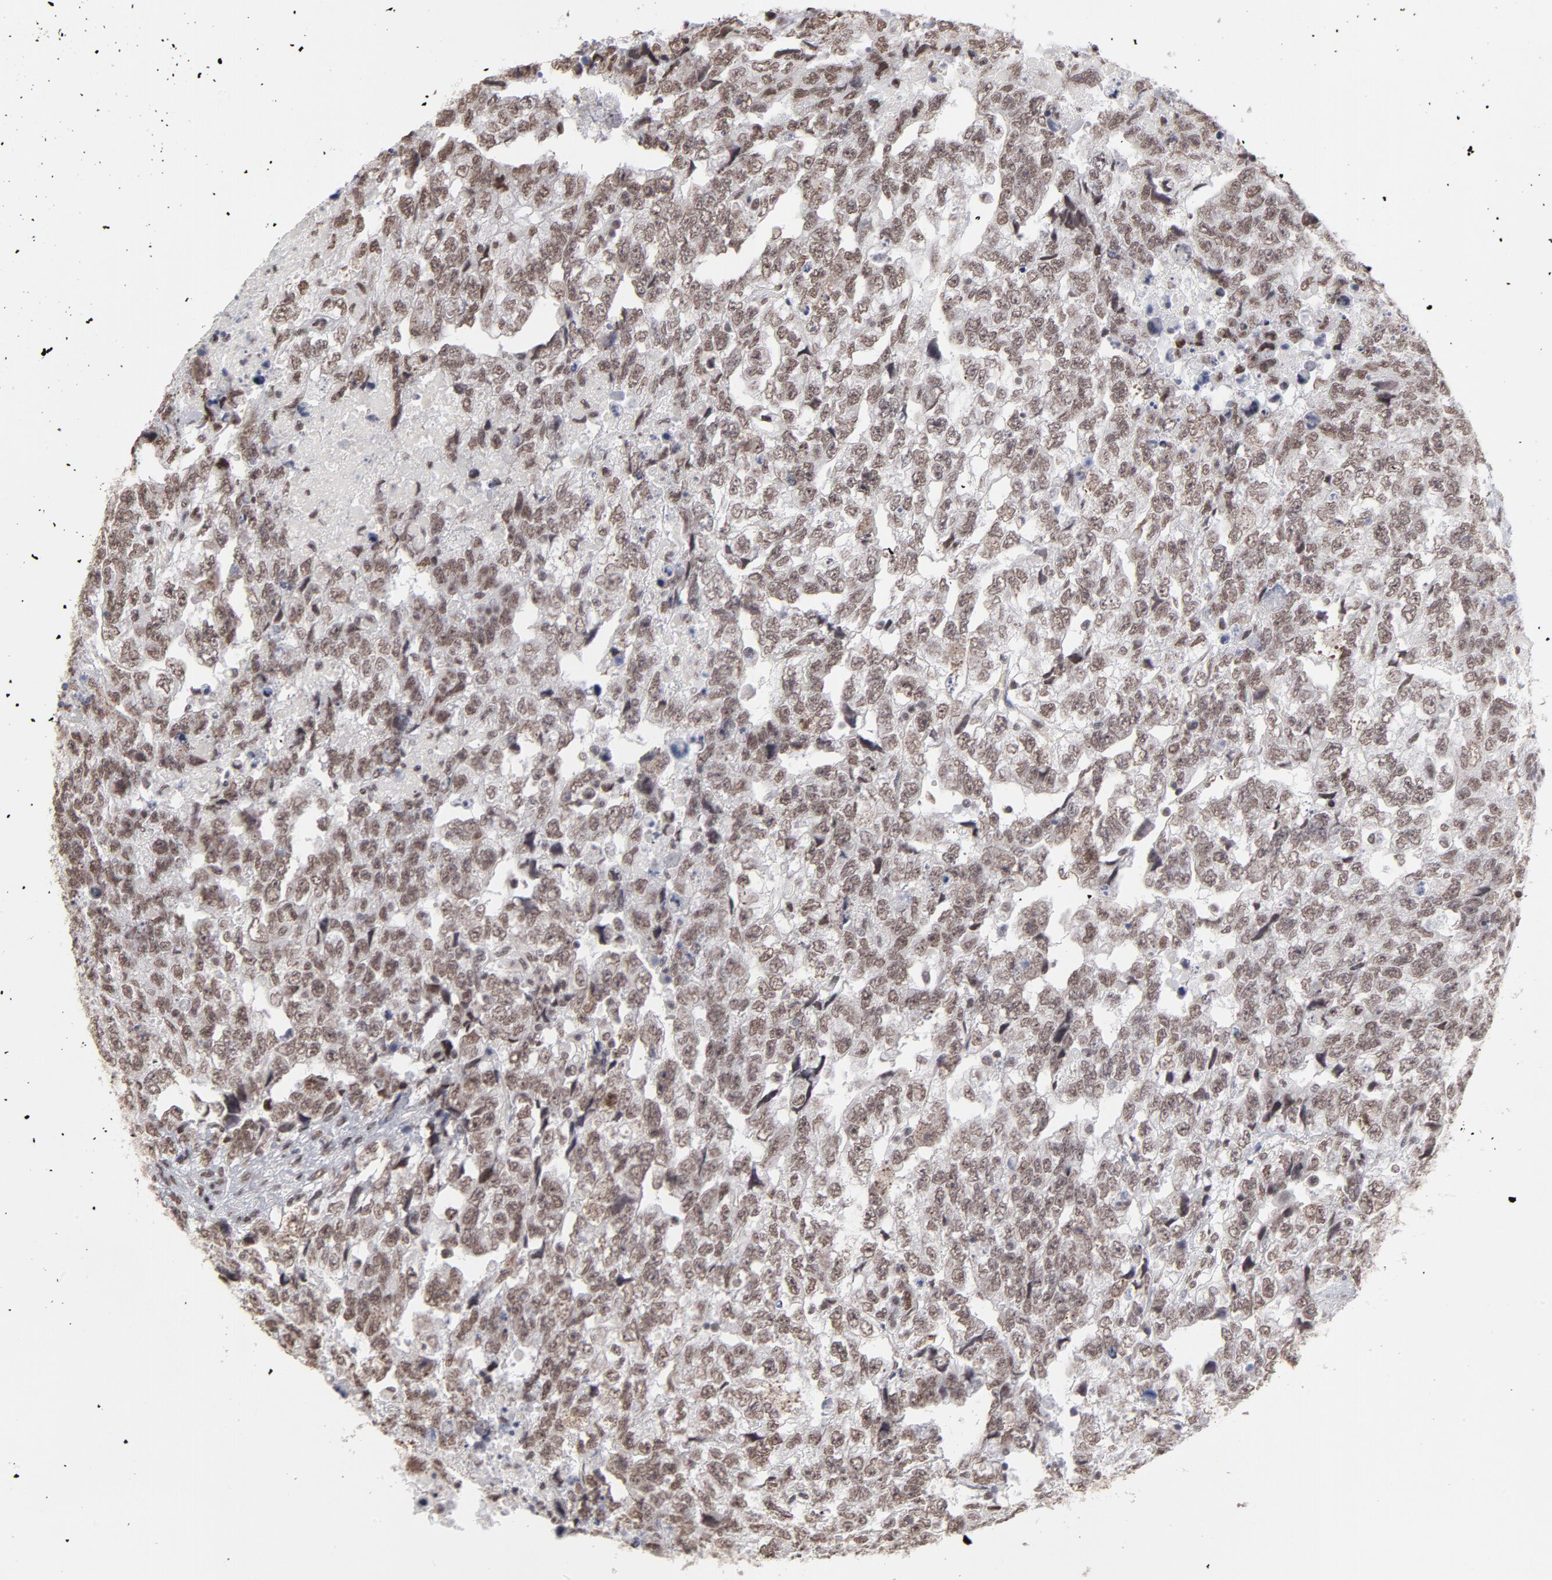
{"staining": {"intensity": "moderate", "quantity": ">75%", "location": "cytoplasmic/membranous,nuclear"}, "tissue": "testis cancer", "cell_type": "Tumor cells", "image_type": "cancer", "snomed": [{"axis": "morphology", "description": "Carcinoma, Embryonal, NOS"}, {"axis": "topography", "description": "Testis"}], "caption": "Tumor cells exhibit moderate cytoplasmic/membranous and nuclear positivity in approximately >75% of cells in testis cancer. (DAB (3,3'-diaminobenzidine) IHC, brown staining for protein, blue staining for nuclei).", "gene": "ZNF3", "patient": {"sex": "male", "age": 36}}